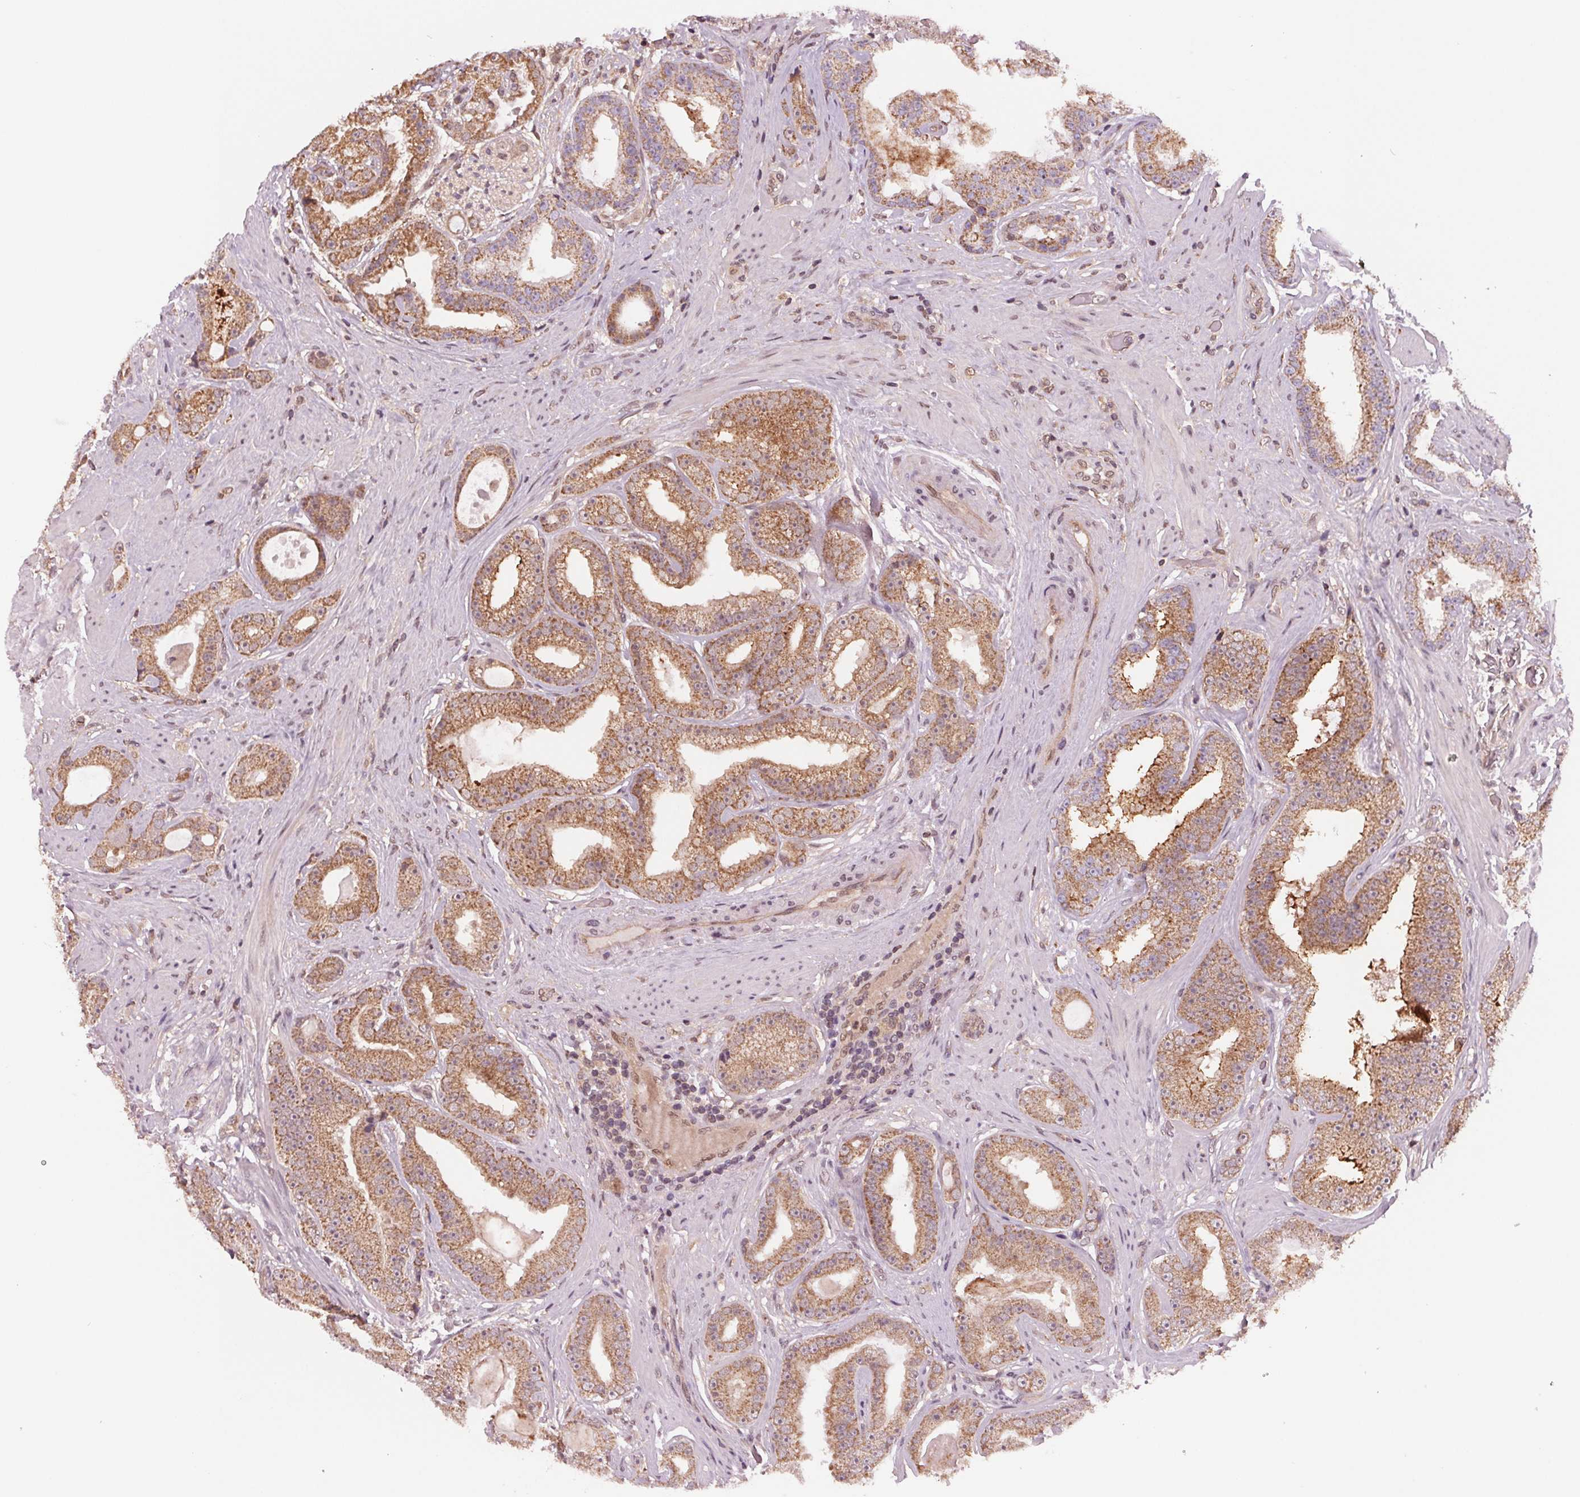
{"staining": {"intensity": "moderate", "quantity": ">75%", "location": "cytoplasmic/membranous"}, "tissue": "prostate cancer", "cell_type": "Tumor cells", "image_type": "cancer", "snomed": [{"axis": "morphology", "description": "Adenocarcinoma, Low grade"}, {"axis": "topography", "description": "Prostate"}], "caption": "Immunohistochemical staining of prostate cancer (low-grade adenocarcinoma) exhibits moderate cytoplasmic/membranous protein positivity in approximately >75% of tumor cells. (Stains: DAB (3,3'-diaminobenzidine) in brown, nuclei in blue, Microscopy: brightfield microscopy at high magnification).", "gene": "STAT3", "patient": {"sex": "male", "age": 60}}